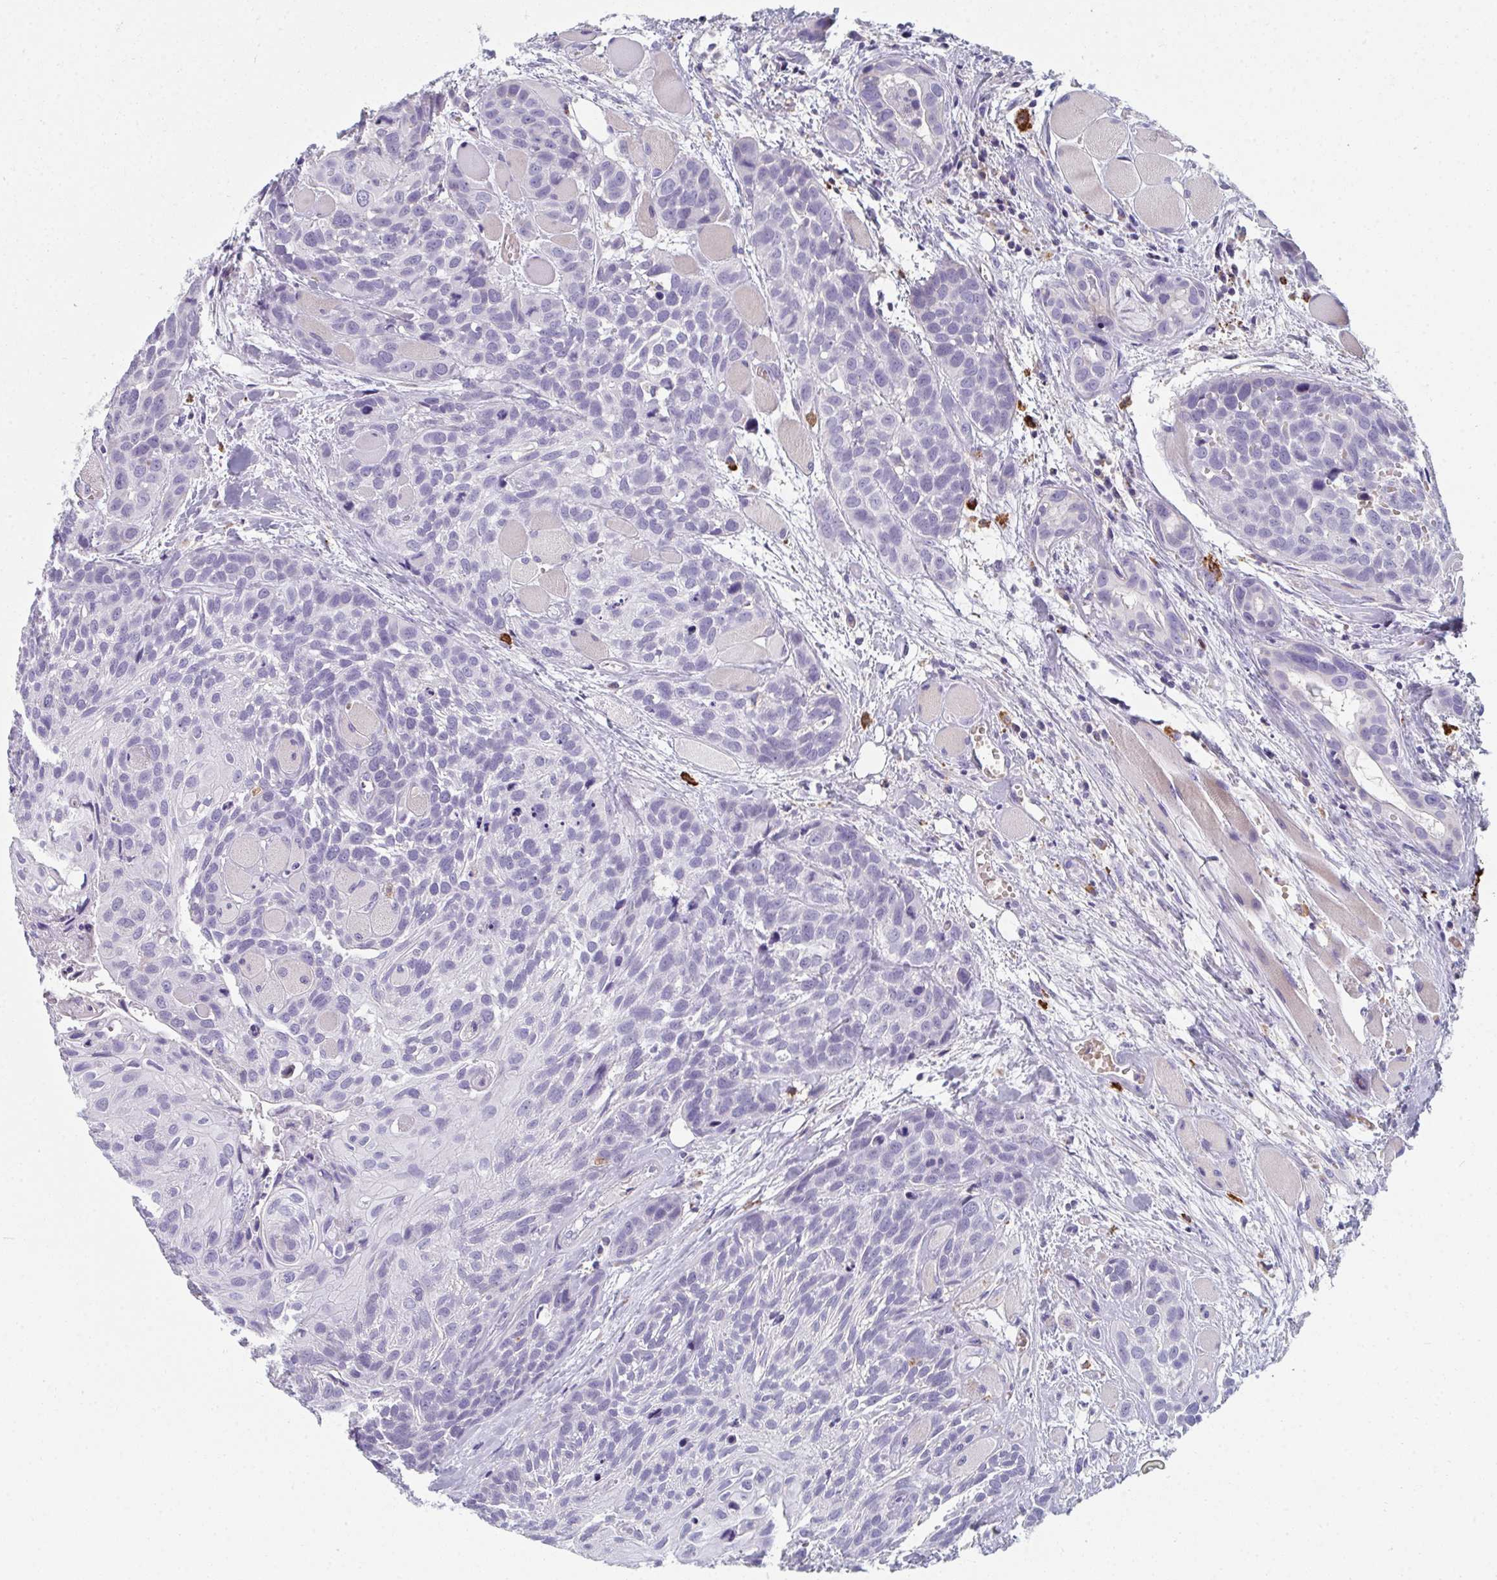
{"staining": {"intensity": "negative", "quantity": "none", "location": "none"}, "tissue": "head and neck cancer", "cell_type": "Tumor cells", "image_type": "cancer", "snomed": [{"axis": "morphology", "description": "Squamous cell carcinoma, NOS"}, {"axis": "topography", "description": "Head-Neck"}], "caption": "Immunohistochemistry photomicrograph of head and neck cancer (squamous cell carcinoma) stained for a protein (brown), which displays no expression in tumor cells. (Brightfield microscopy of DAB IHC at high magnification).", "gene": "EIF1AD", "patient": {"sex": "female", "age": 50}}